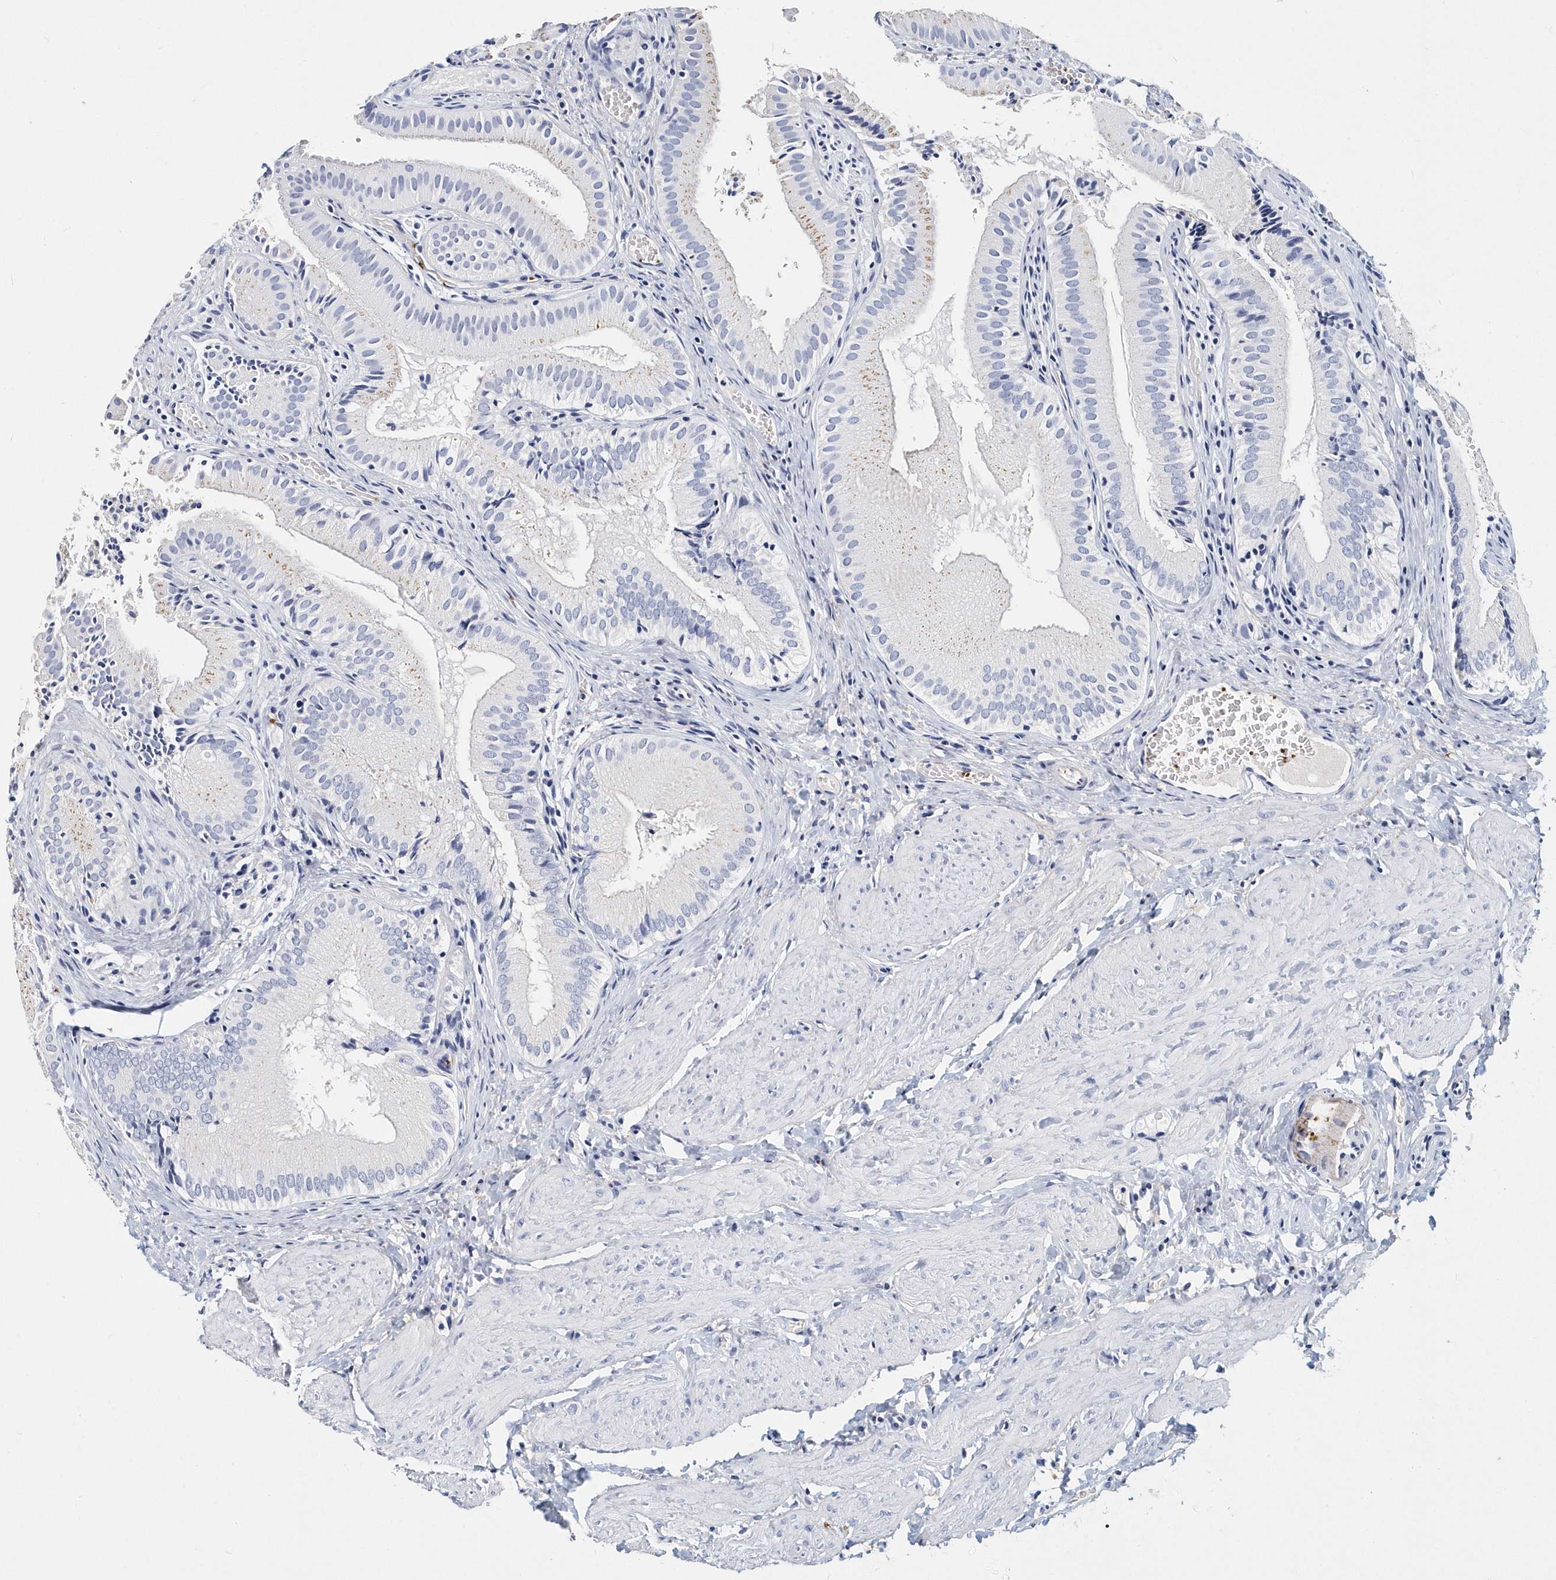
{"staining": {"intensity": "negative", "quantity": "none", "location": "none"}, "tissue": "gallbladder", "cell_type": "Glandular cells", "image_type": "normal", "snomed": [{"axis": "morphology", "description": "Normal tissue, NOS"}, {"axis": "topography", "description": "Gallbladder"}], "caption": "Histopathology image shows no significant protein staining in glandular cells of normal gallbladder. (DAB (3,3'-diaminobenzidine) immunohistochemistry (IHC) with hematoxylin counter stain).", "gene": "ITGA2B", "patient": {"sex": "female", "age": 30}}